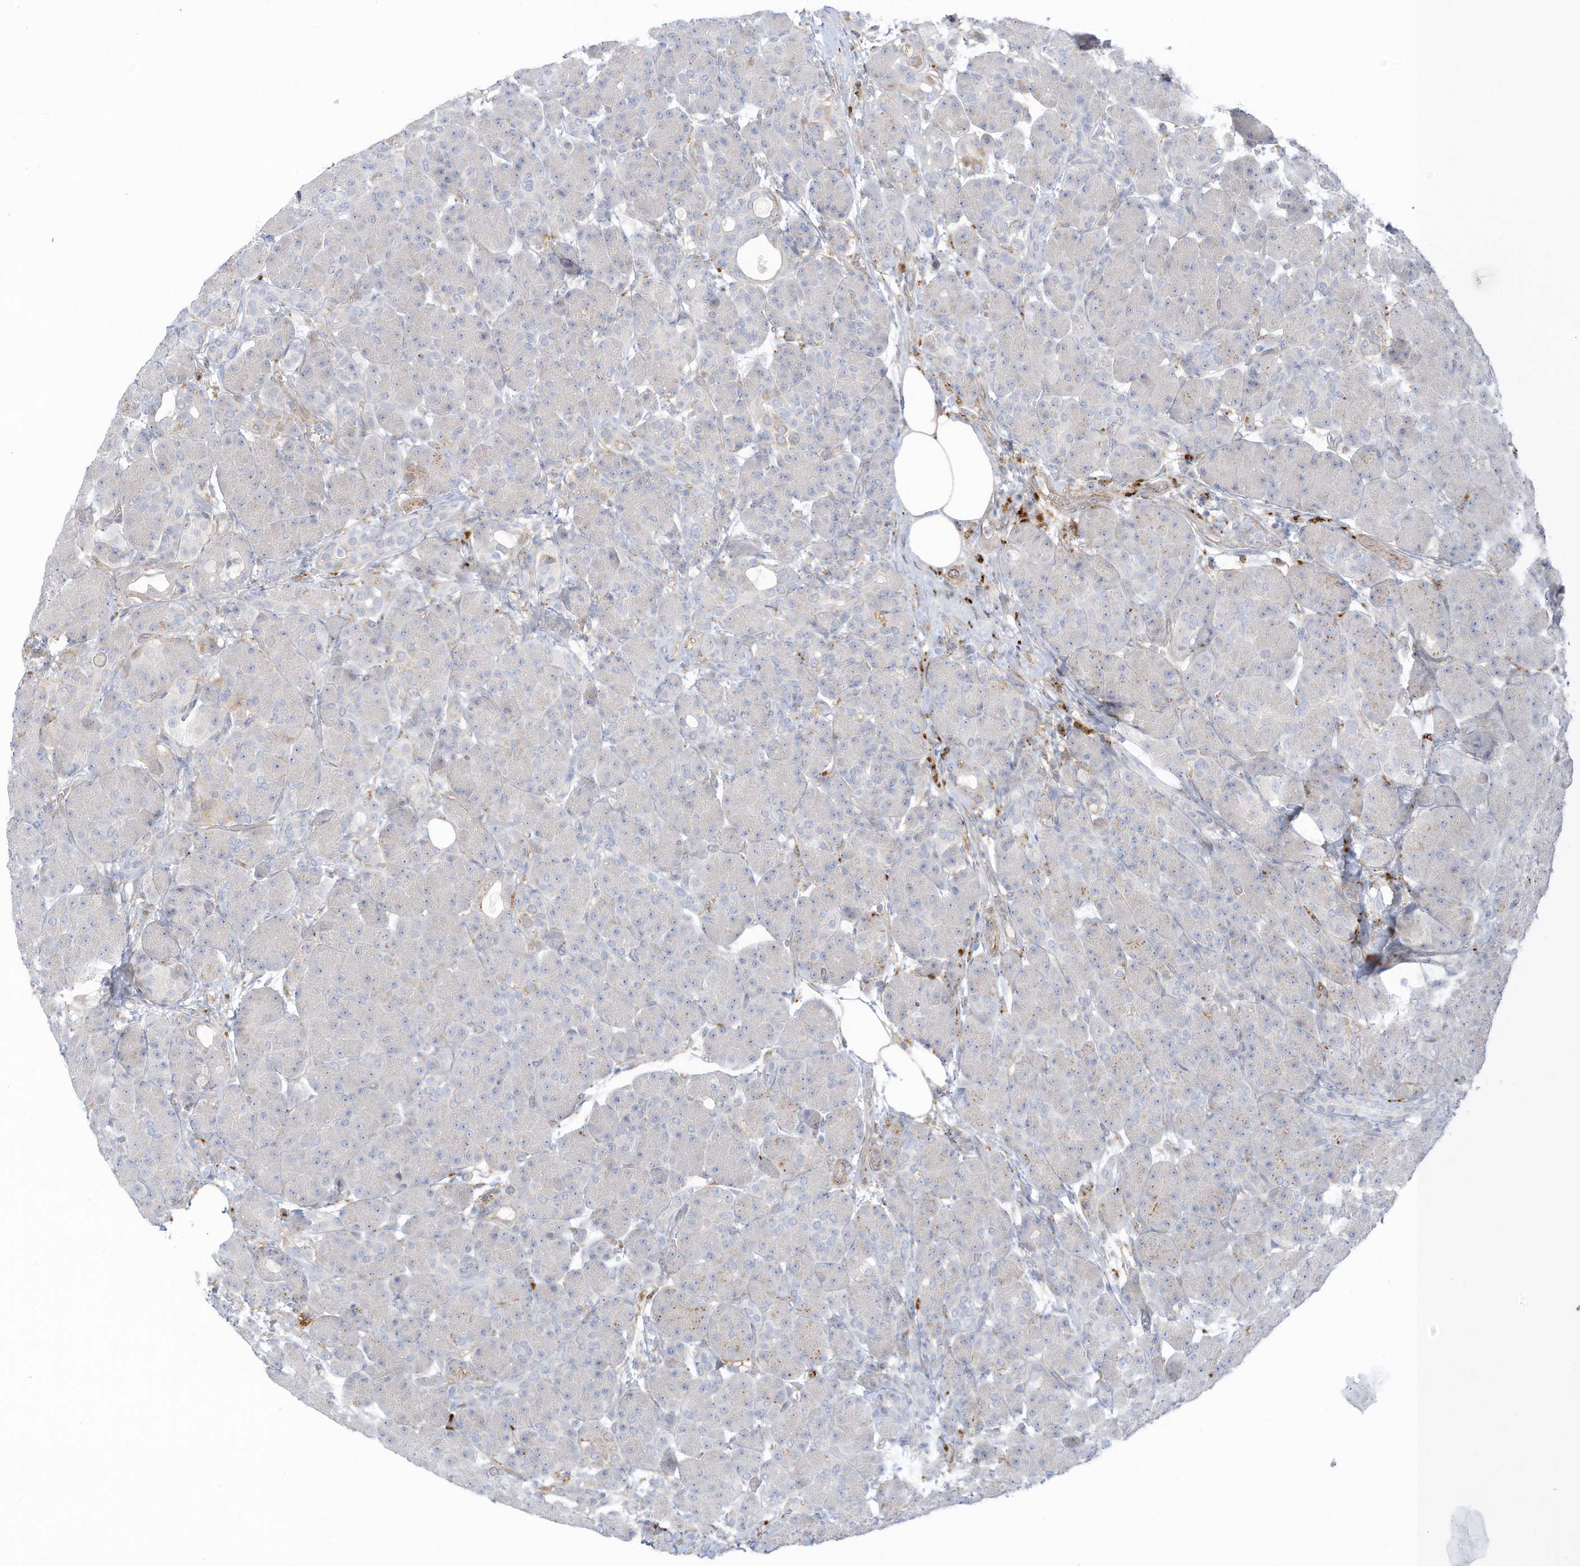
{"staining": {"intensity": "negative", "quantity": "none", "location": "none"}, "tissue": "pancreas", "cell_type": "Exocrine glandular cells", "image_type": "normal", "snomed": [{"axis": "morphology", "description": "Normal tissue, NOS"}, {"axis": "topography", "description": "Pancreas"}], "caption": "IHC photomicrograph of normal human pancreas stained for a protein (brown), which displays no positivity in exocrine glandular cells. (DAB IHC, high magnification).", "gene": "TAL2", "patient": {"sex": "male", "age": 63}}